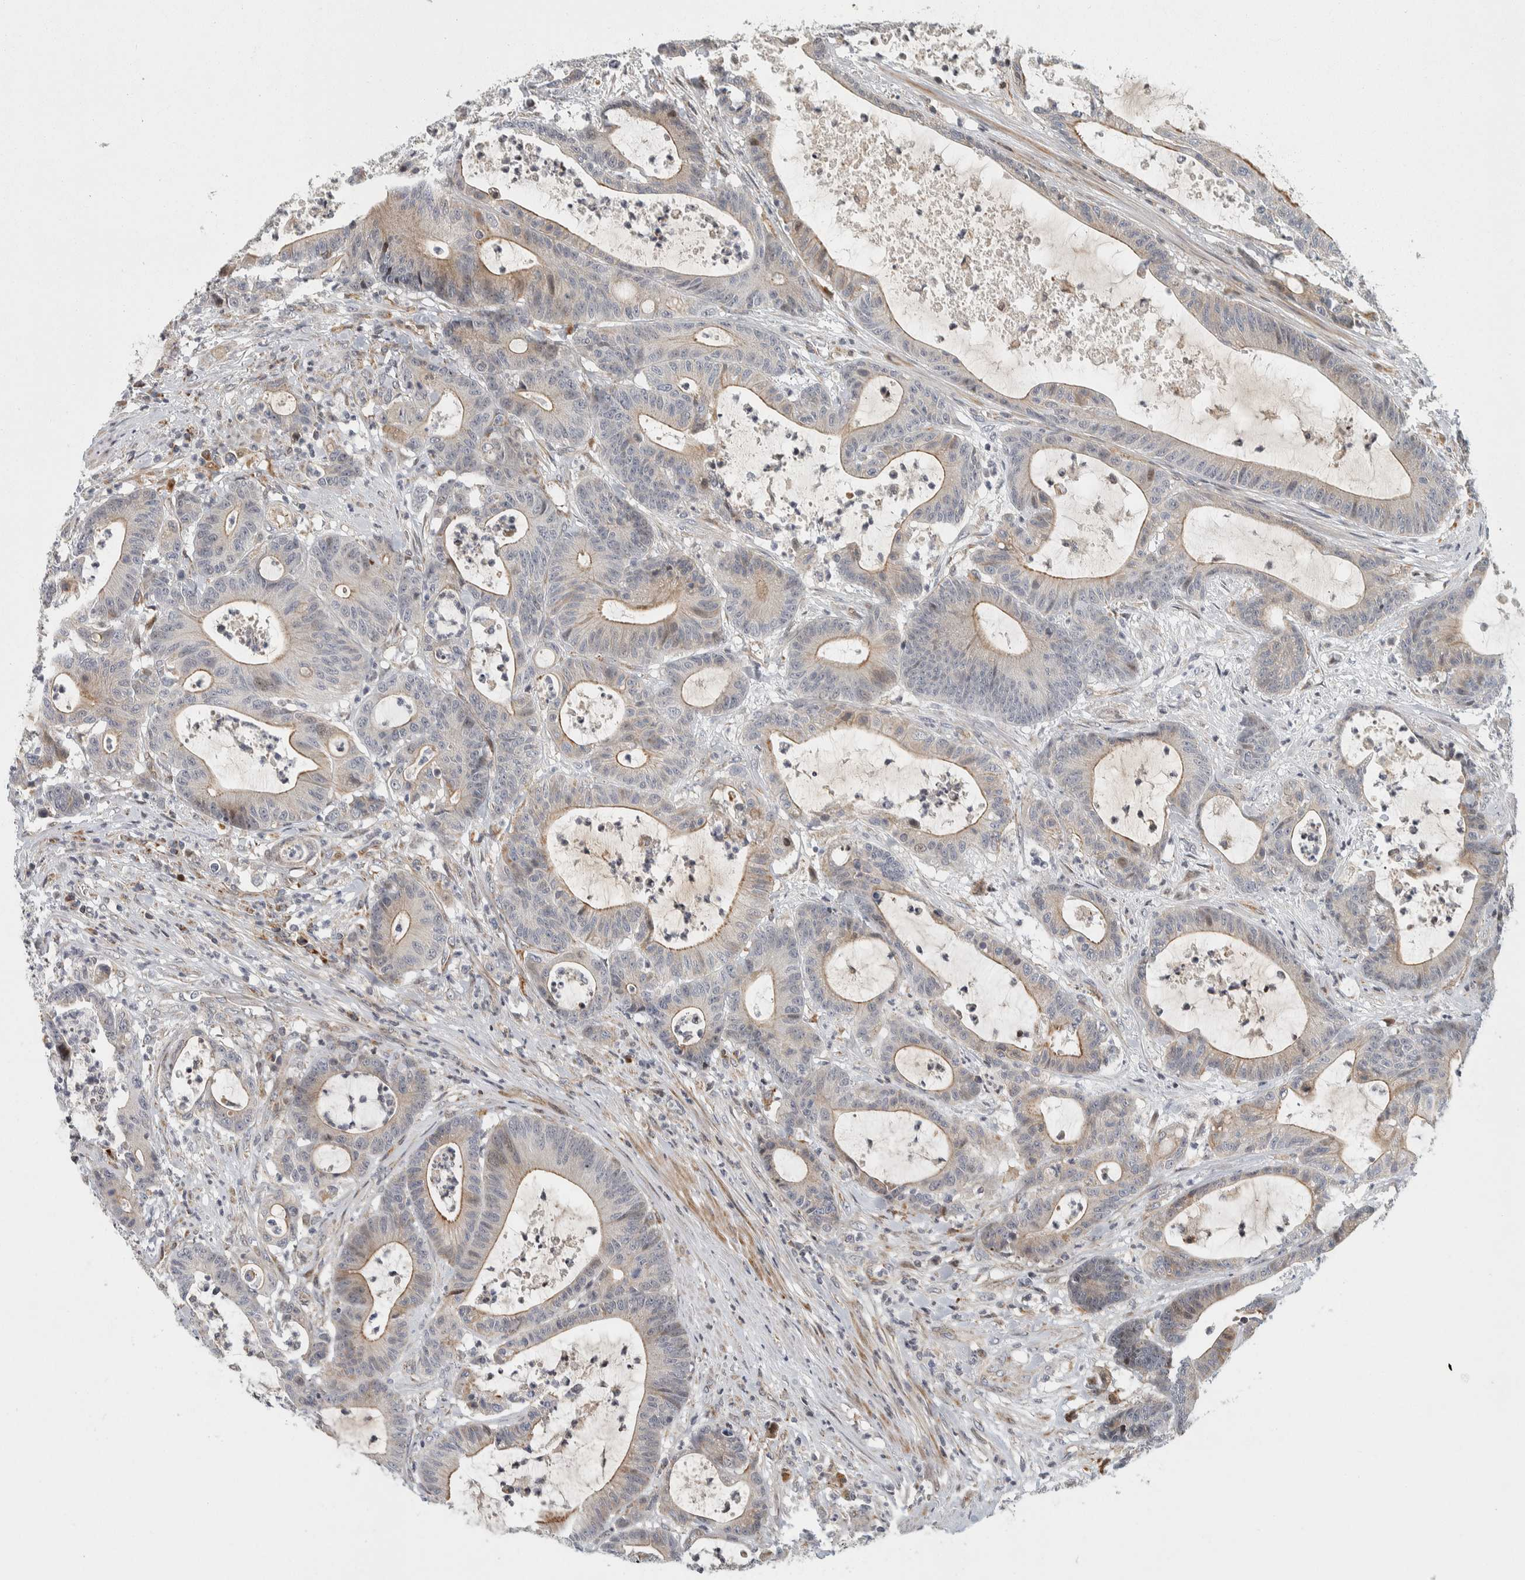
{"staining": {"intensity": "weak", "quantity": ">75%", "location": "cytoplasmic/membranous"}, "tissue": "colorectal cancer", "cell_type": "Tumor cells", "image_type": "cancer", "snomed": [{"axis": "morphology", "description": "Adenocarcinoma, NOS"}, {"axis": "topography", "description": "Colon"}], "caption": "This histopathology image shows colorectal cancer (adenocarcinoma) stained with IHC to label a protein in brown. The cytoplasmic/membranous of tumor cells show weak positivity for the protein. Nuclei are counter-stained blue.", "gene": "AFP", "patient": {"sex": "female", "age": 84}}